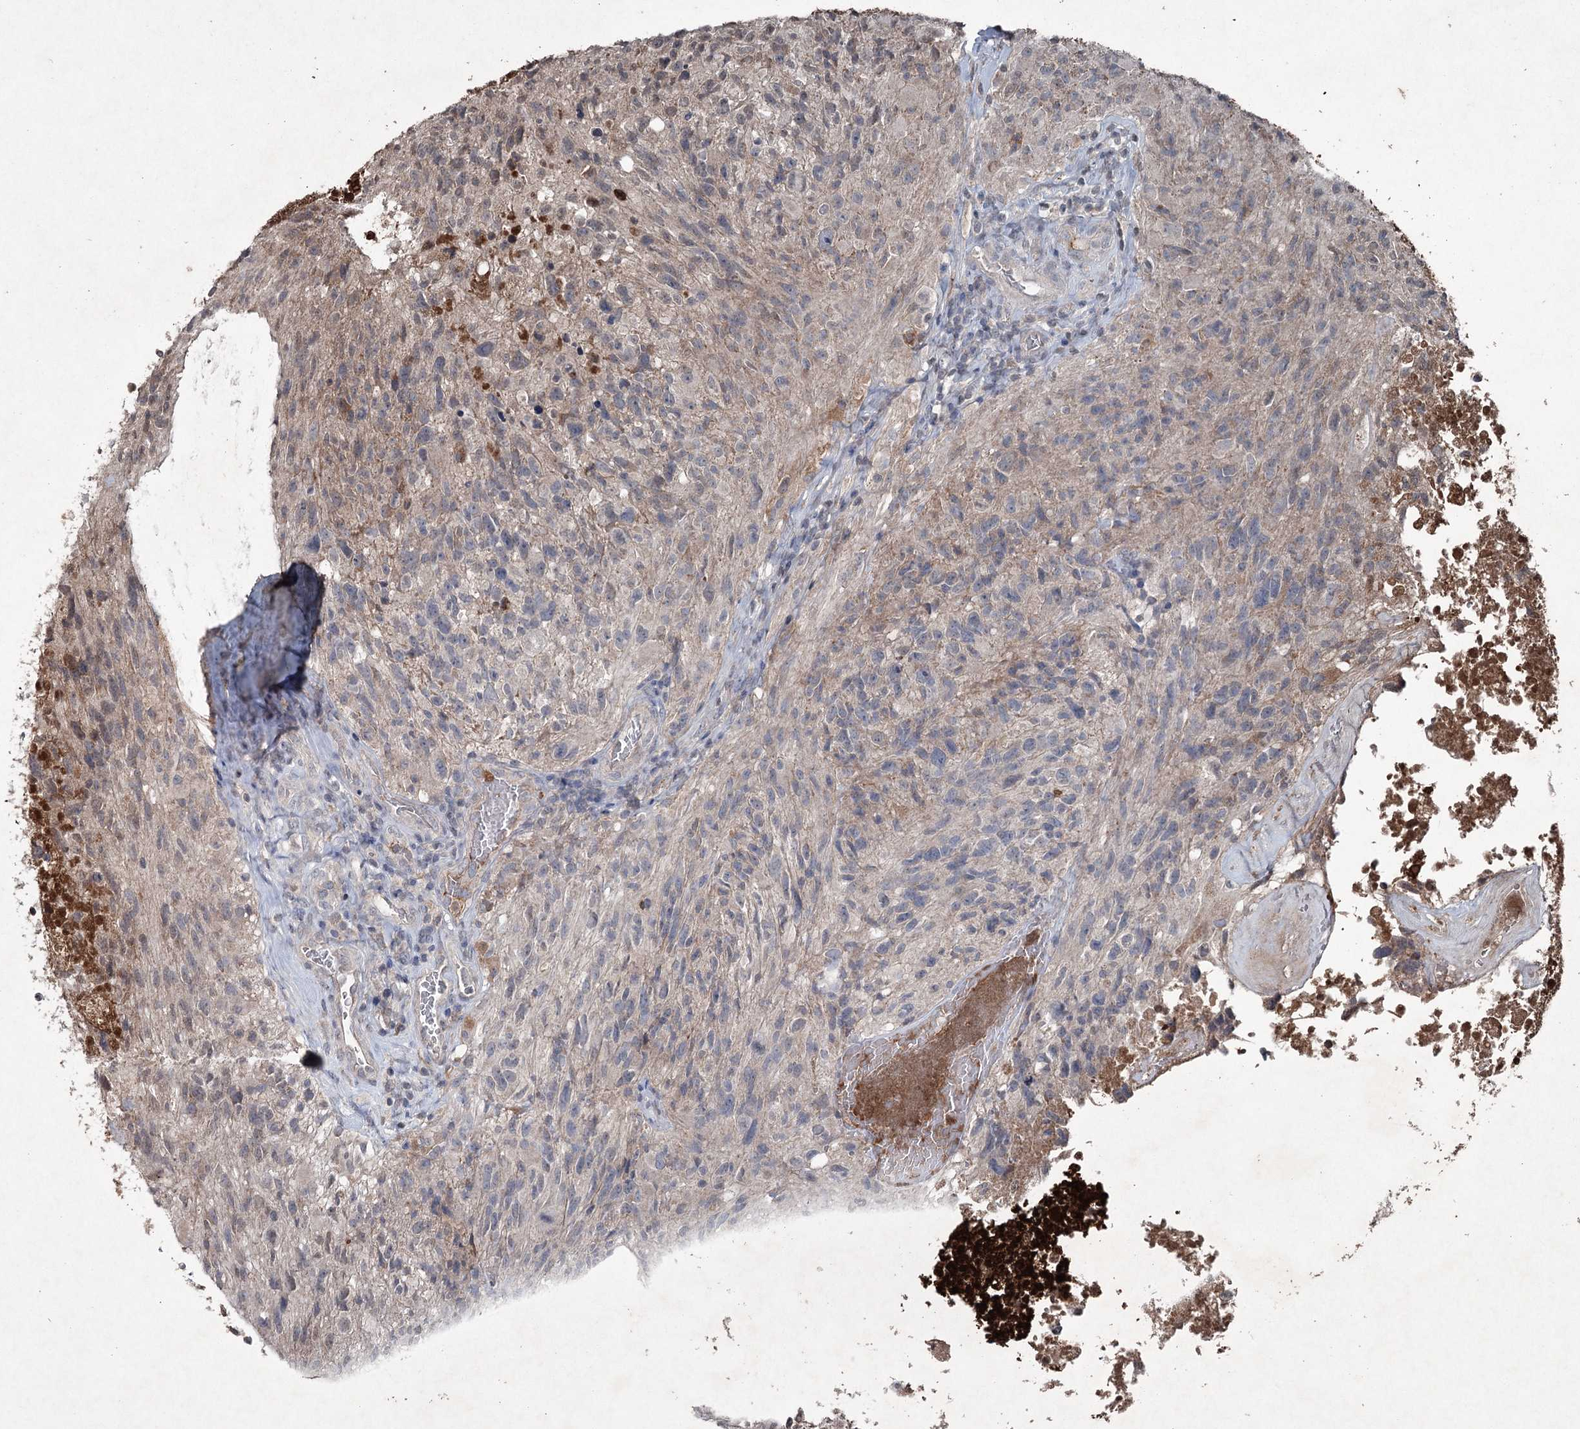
{"staining": {"intensity": "weak", "quantity": "<25%", "location": "cytoplasmic/membranous"}, "tissue": "glioma", "cell_type": "Tumor cells", "image_type": "cancer", "snomed": [{"axis": "morphology", "description": "Glioma, malignant, High grade"}, {"axis": "topography", "description": "Brain"}], "caption": "Histopathology image shows no protein expression in tumor cells of malignant glioma (high-grade) tissue.", "gene": "PGLYRP2", "patient": {"sex": "male", "age": 76}}